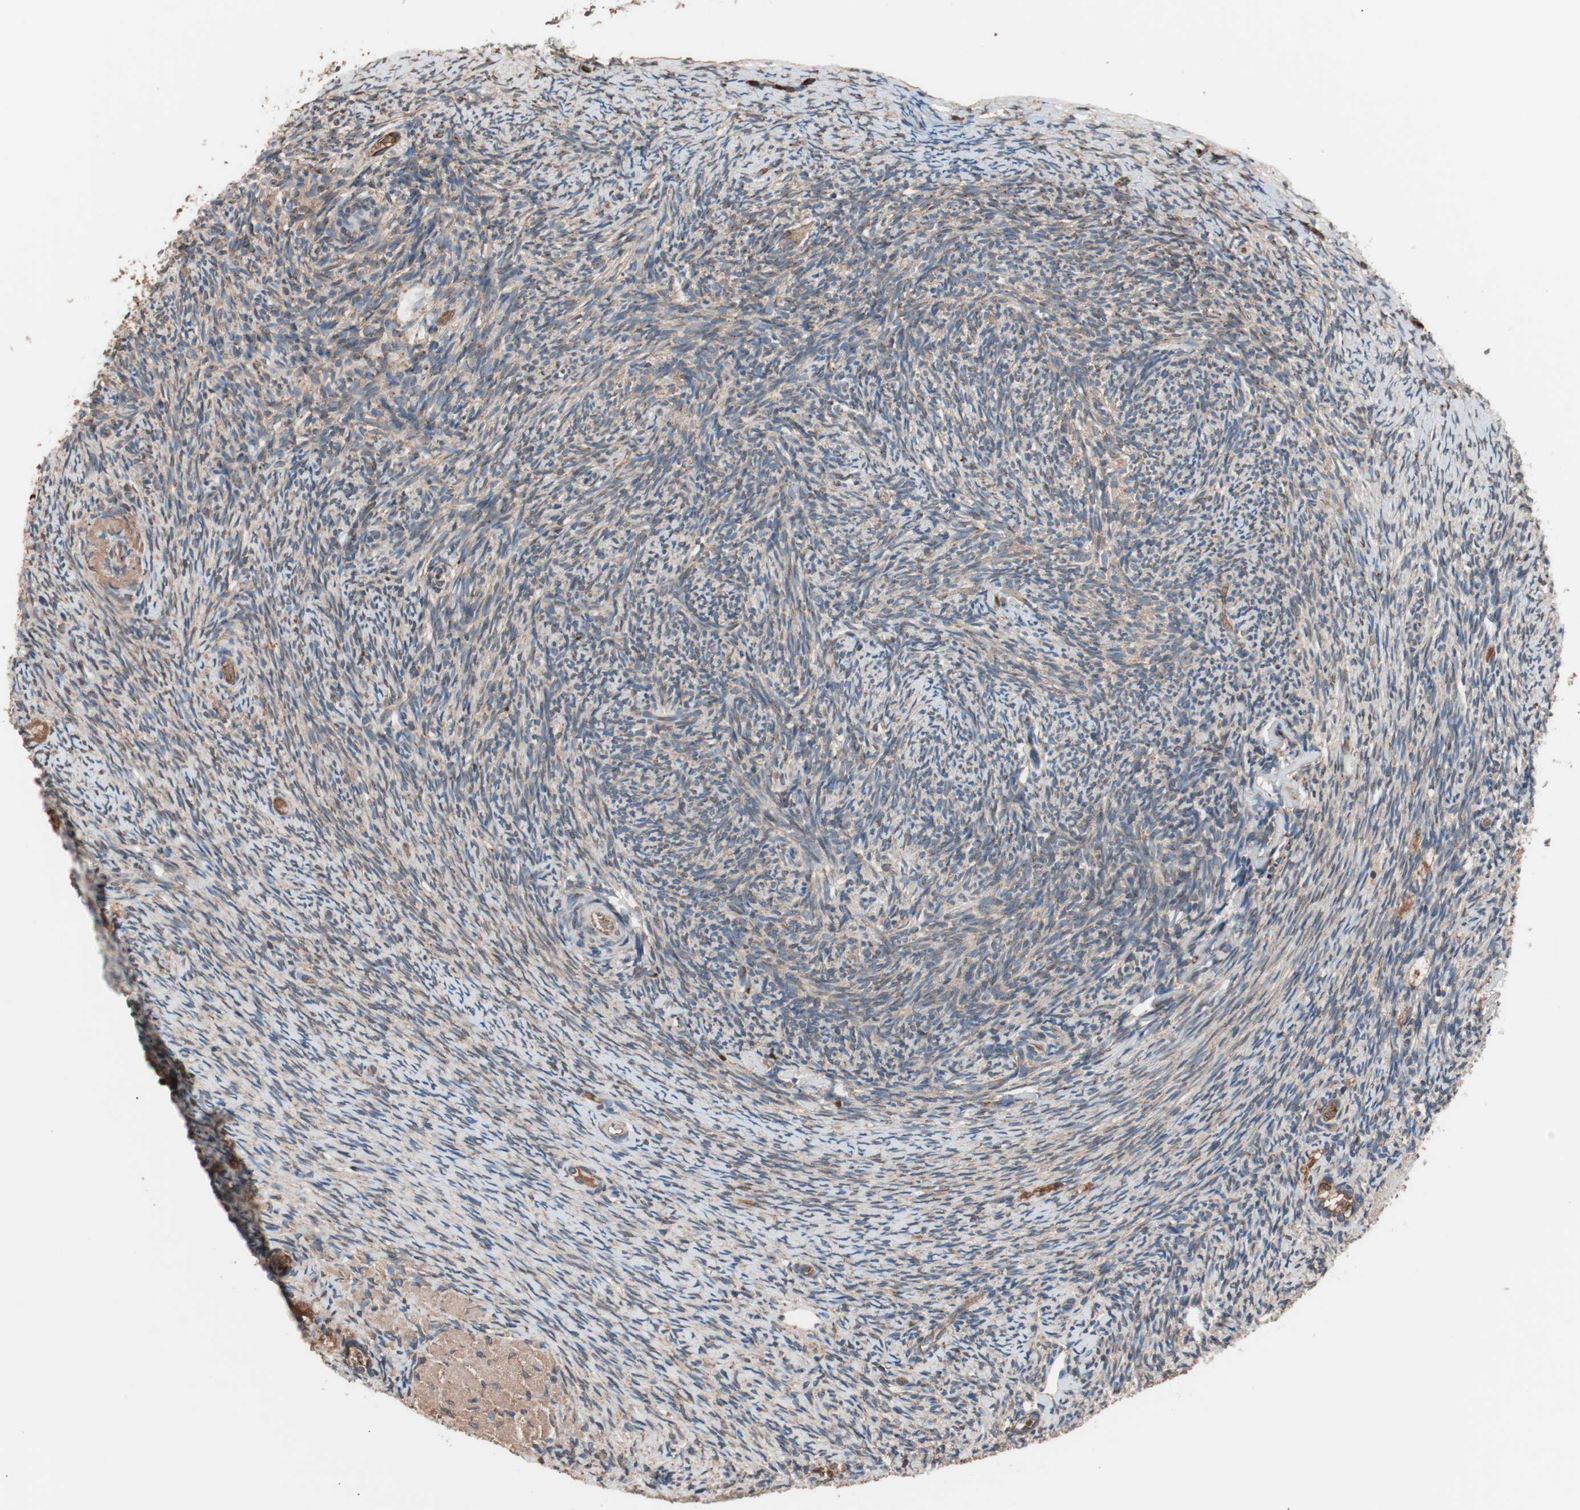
{"staining": {"intensity": "moderate", "quantity": "25%-75%", "location": "cytoplasmic/membranous"}, "tissue": "ovary", "cell_type": "Ovarian stroma cells", "image_type": "normal", "snomed": [{"axis": "morphology", "description": "Normal tissue, NOS"}, {"axis": "topography", "description": "Ovary"}], "caption": "A medium amount of moderate cytoplasmic/membranous staining is seen in approximately 25%-75% of ovarian stroma cells in unremarkable ovary. (brown staining indicates protein expression, while blue staining denotes nuclei).", "gene": "GLYCTK", "patient": {"sex": "female", "age": 60}}